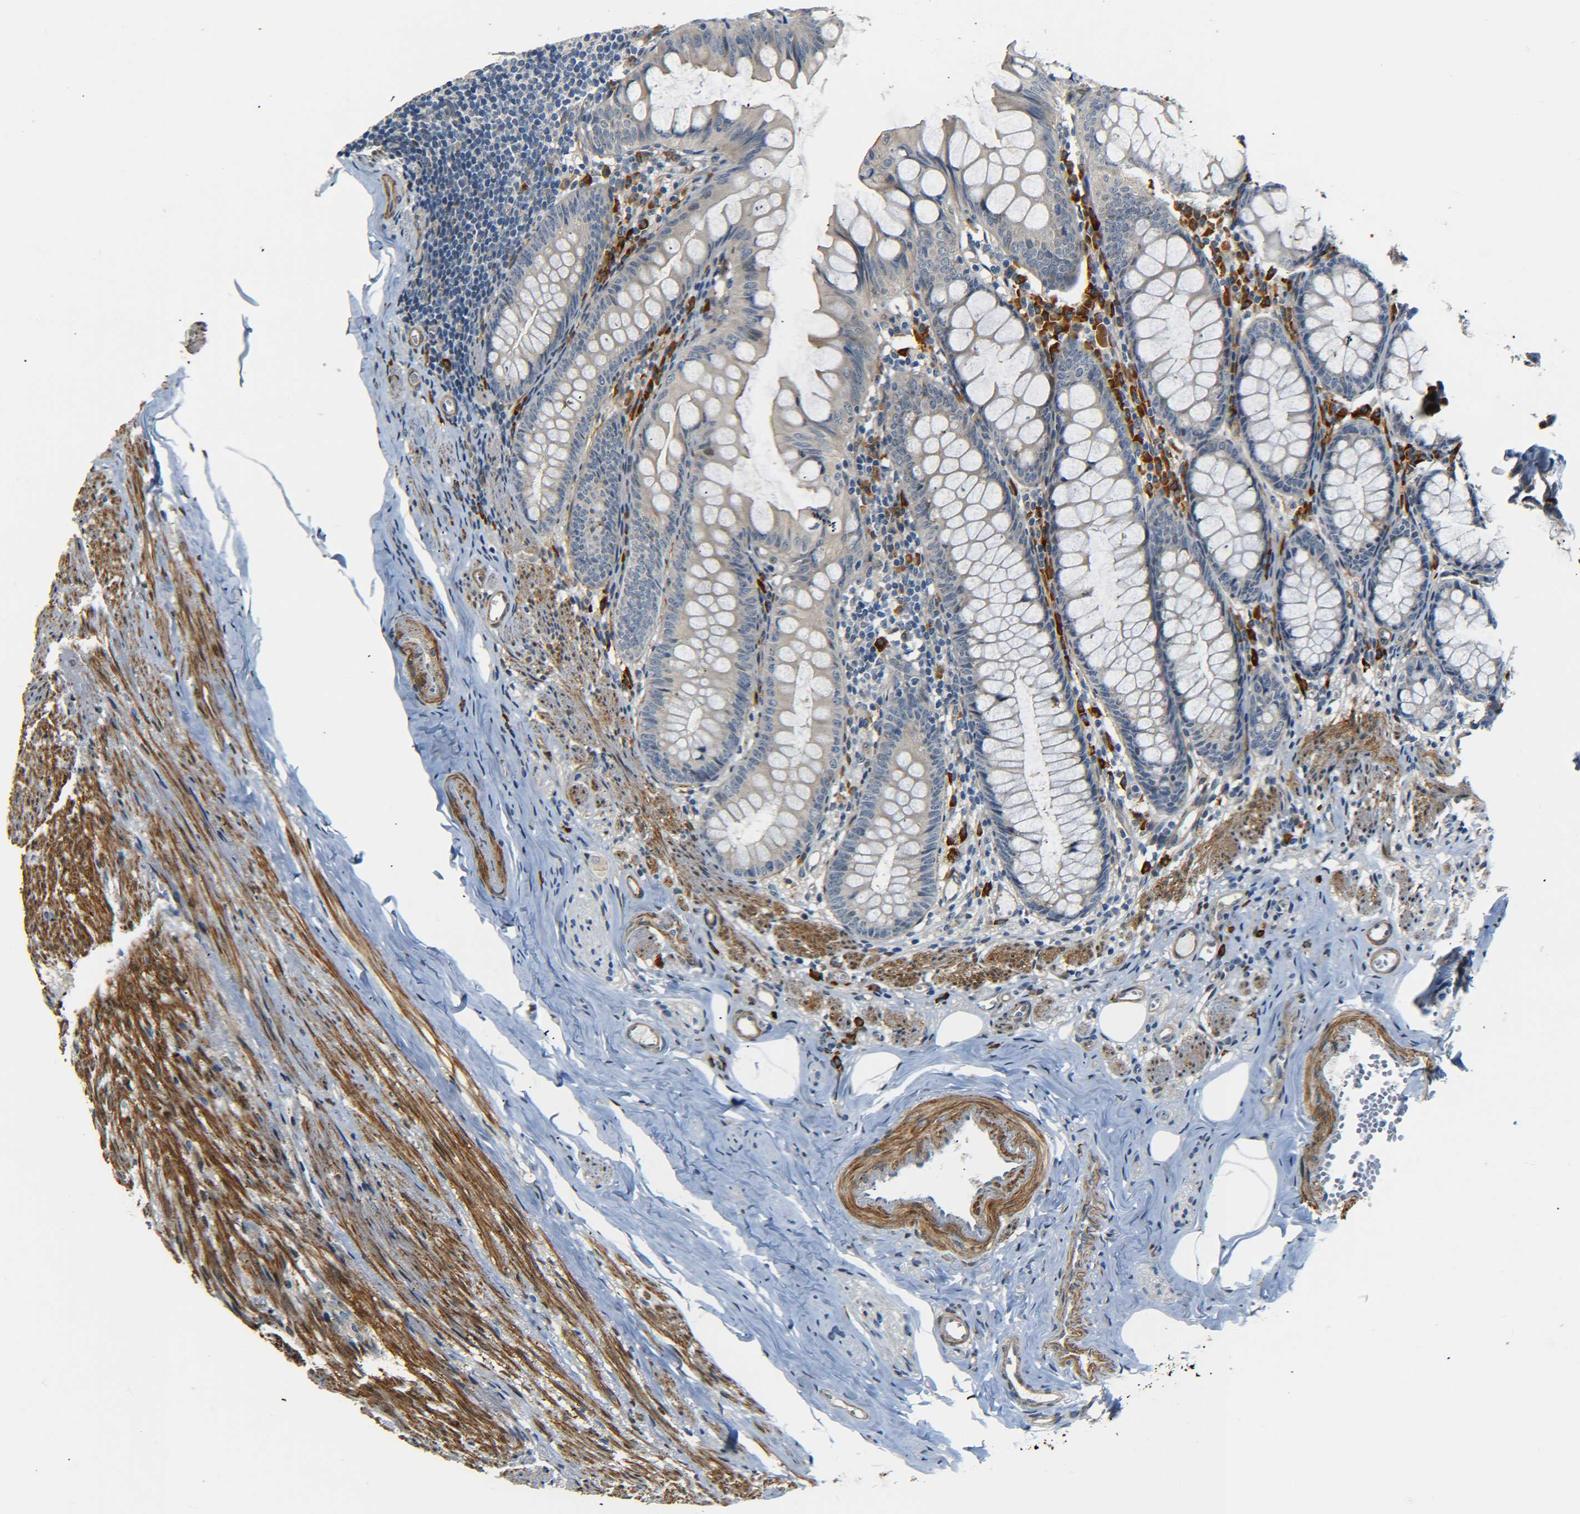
{"staining": {"intensity": "moderate", "quantity": "<25%", "location": "cytoplasmic/membranous"}, "tissue": "appendix", "cell_type": "Glandular cells", "image_type": "normal", "snomed": [{"axis": "morphology", "description": "Normal tissue, NOS"}, {"axis": "topography", "description": "Appendix"}], "caption": "Immunohistochemical staining of normal human appendix demonstrates <25% levels of moderate cytoplasmic/membranous protein positivity in about <25% of glandular cells.", "gene": "MEIS1", "patient": {"sex": "female", "age": 77}}